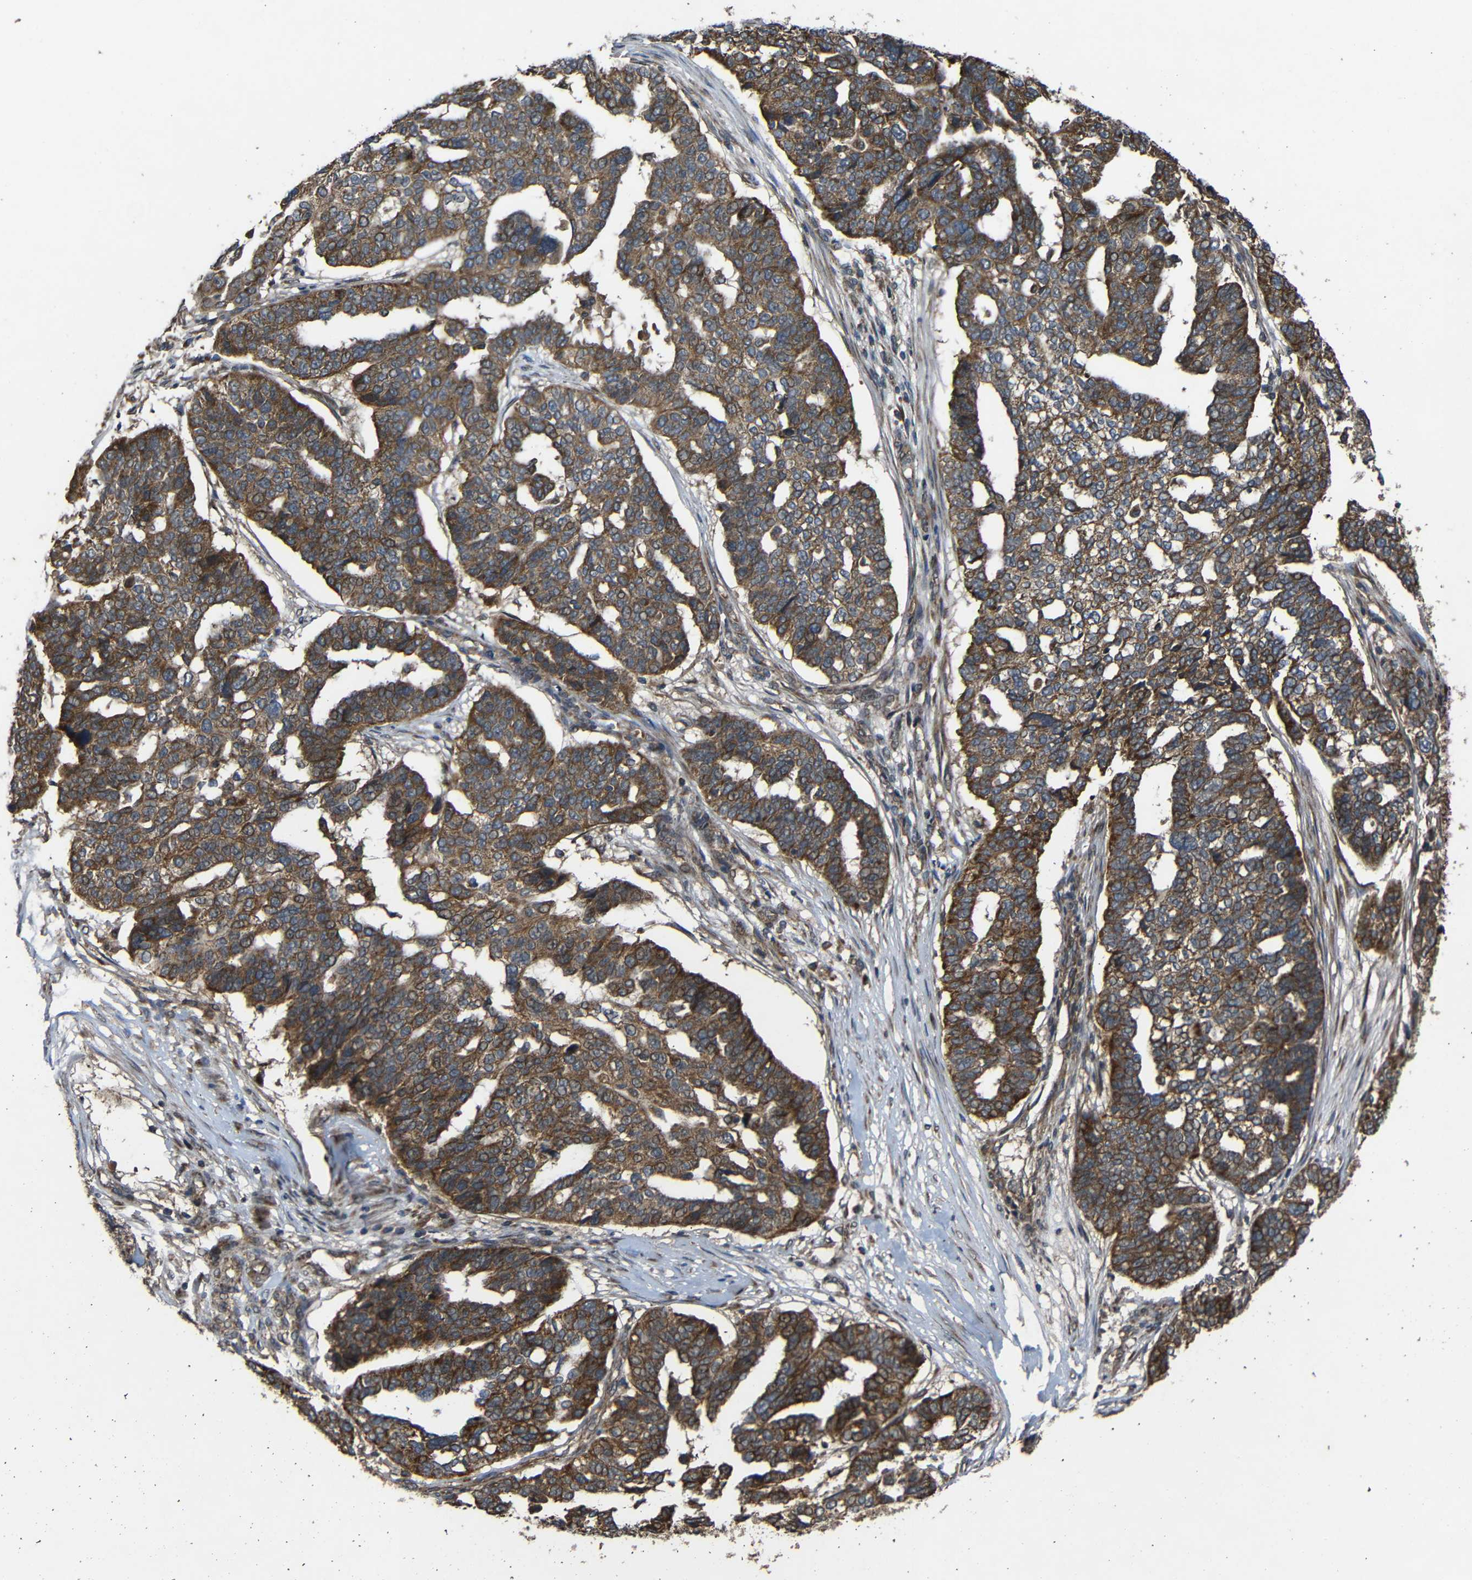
{"staining": {"intensity": "moderate", "quantity": ">75%", "location": "cytoplasmic/membranous"}, "tissue": "ovarian cancer", "cell_type": "Tumor cells", "image_type": "cancer", "snomed": [{"axis": "morphology", "description": "Cystadenocarcinoma, serous, NOS"}, {"axis": "topography", "description": "Ovary"}], "caption": "Serous cystadenocarcinoma (ovarian) tissue displays moderate cytoplasmic/membranous staining in approximately >75% of tumor cells (DAB (3,3'-diaminobenzidine) IHC with brightfield microscopy, high magnification).", "gene": "C1GALT1", "patient": {"sex": "female", "age": 59}}